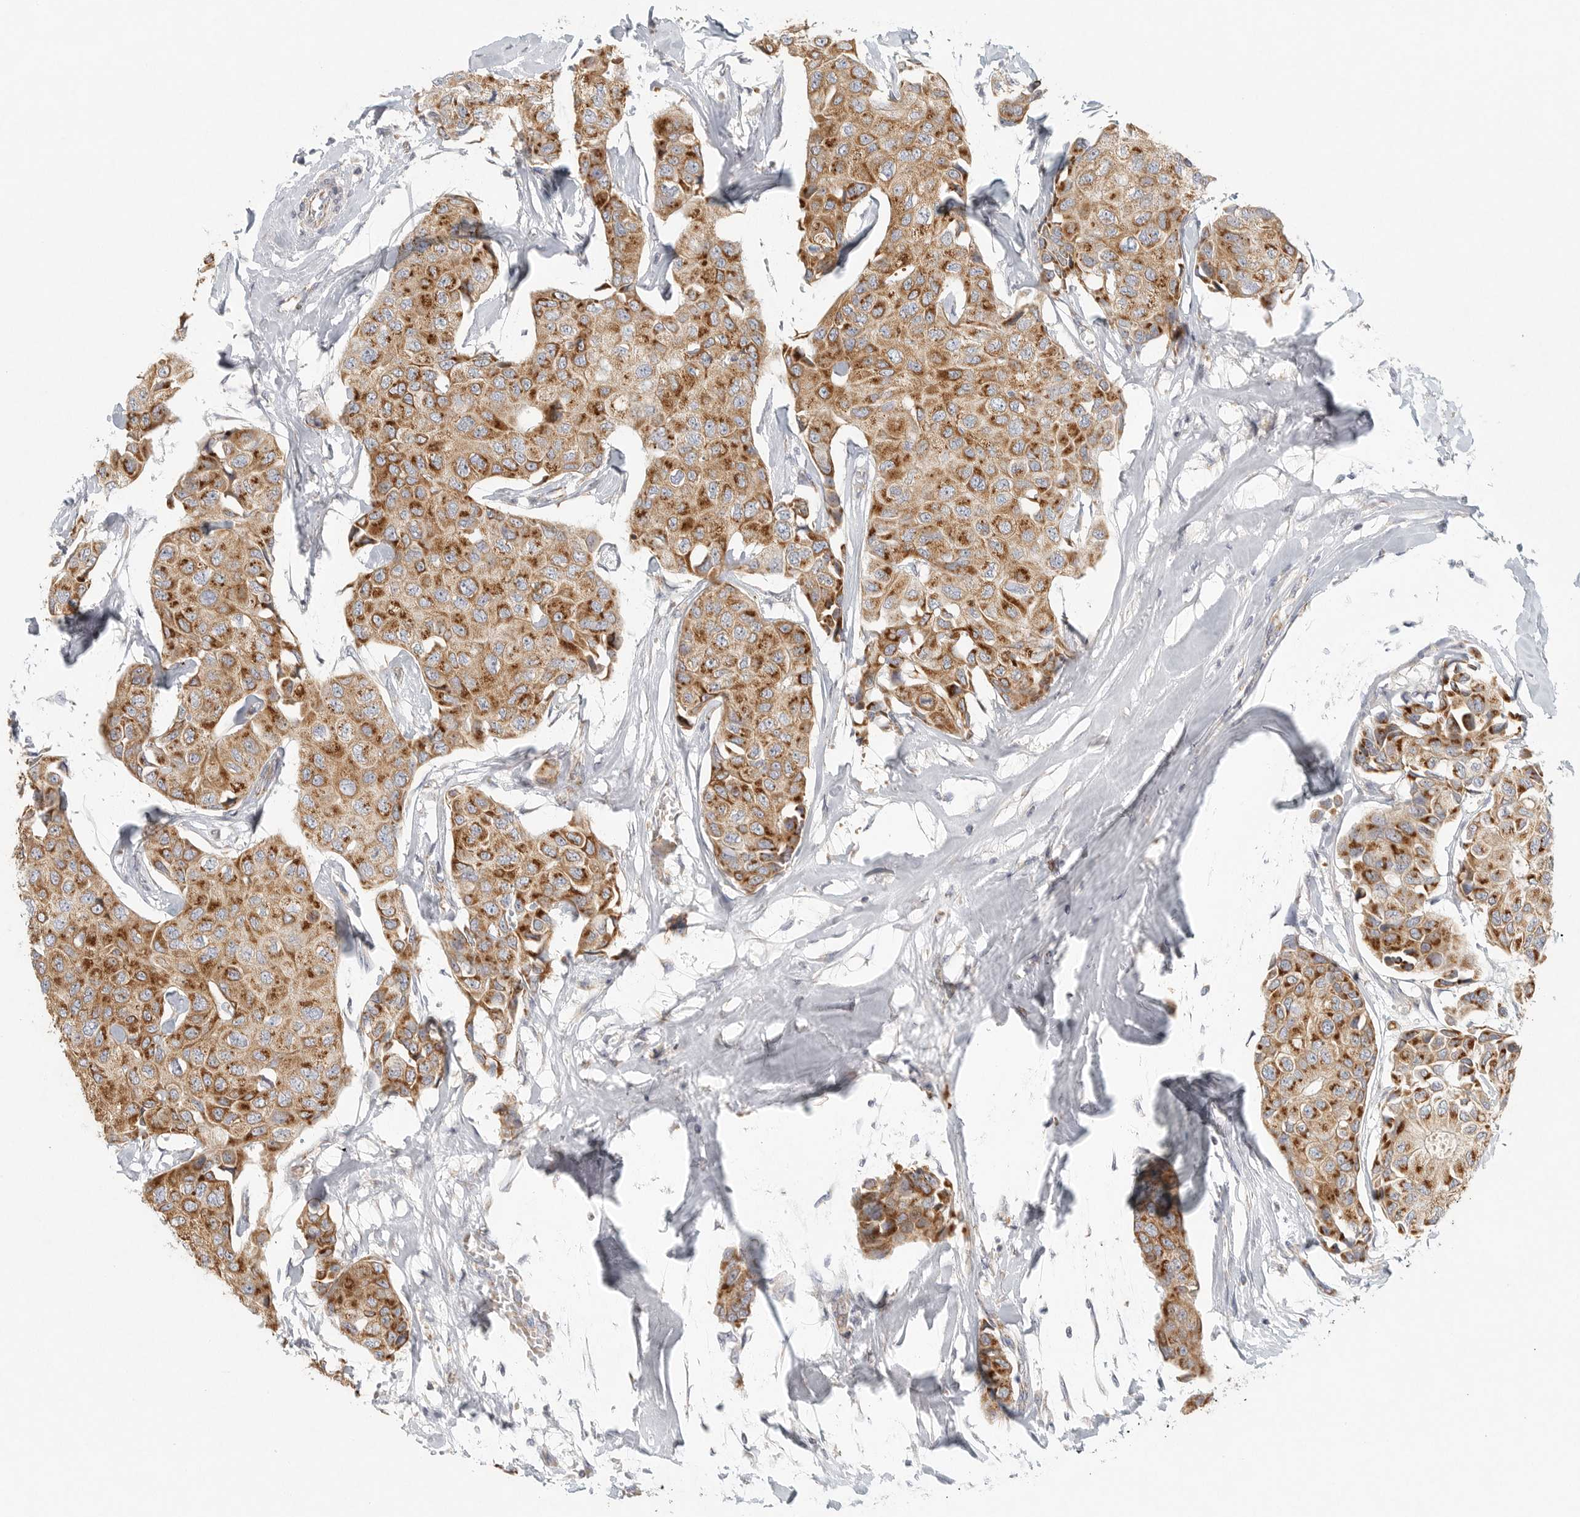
{"staining": {"intensity": "moderate", "quantity": ">75%", "location": "cytoplasmic/membranous"}, "tissue": "breast cancer", "cell_type": "Tumor cells", "image_type": "cancer", "snomed": [{"axis": "morphology", "description": "Duct carcinoma"}, {"axis": "topography", "description": "Breast"}], "caption": "Immunohistochemical staining of infiltrating ductal carcinoma (breast) exhibits moderate cytoplasmic/membranous protein expression in about >75% of tumor cells. (DAB IHC, brown staining for protein, blue staining for nuclei).", "gene": "SLC25A26", "patient": {"sex": "female", "age": 80}}